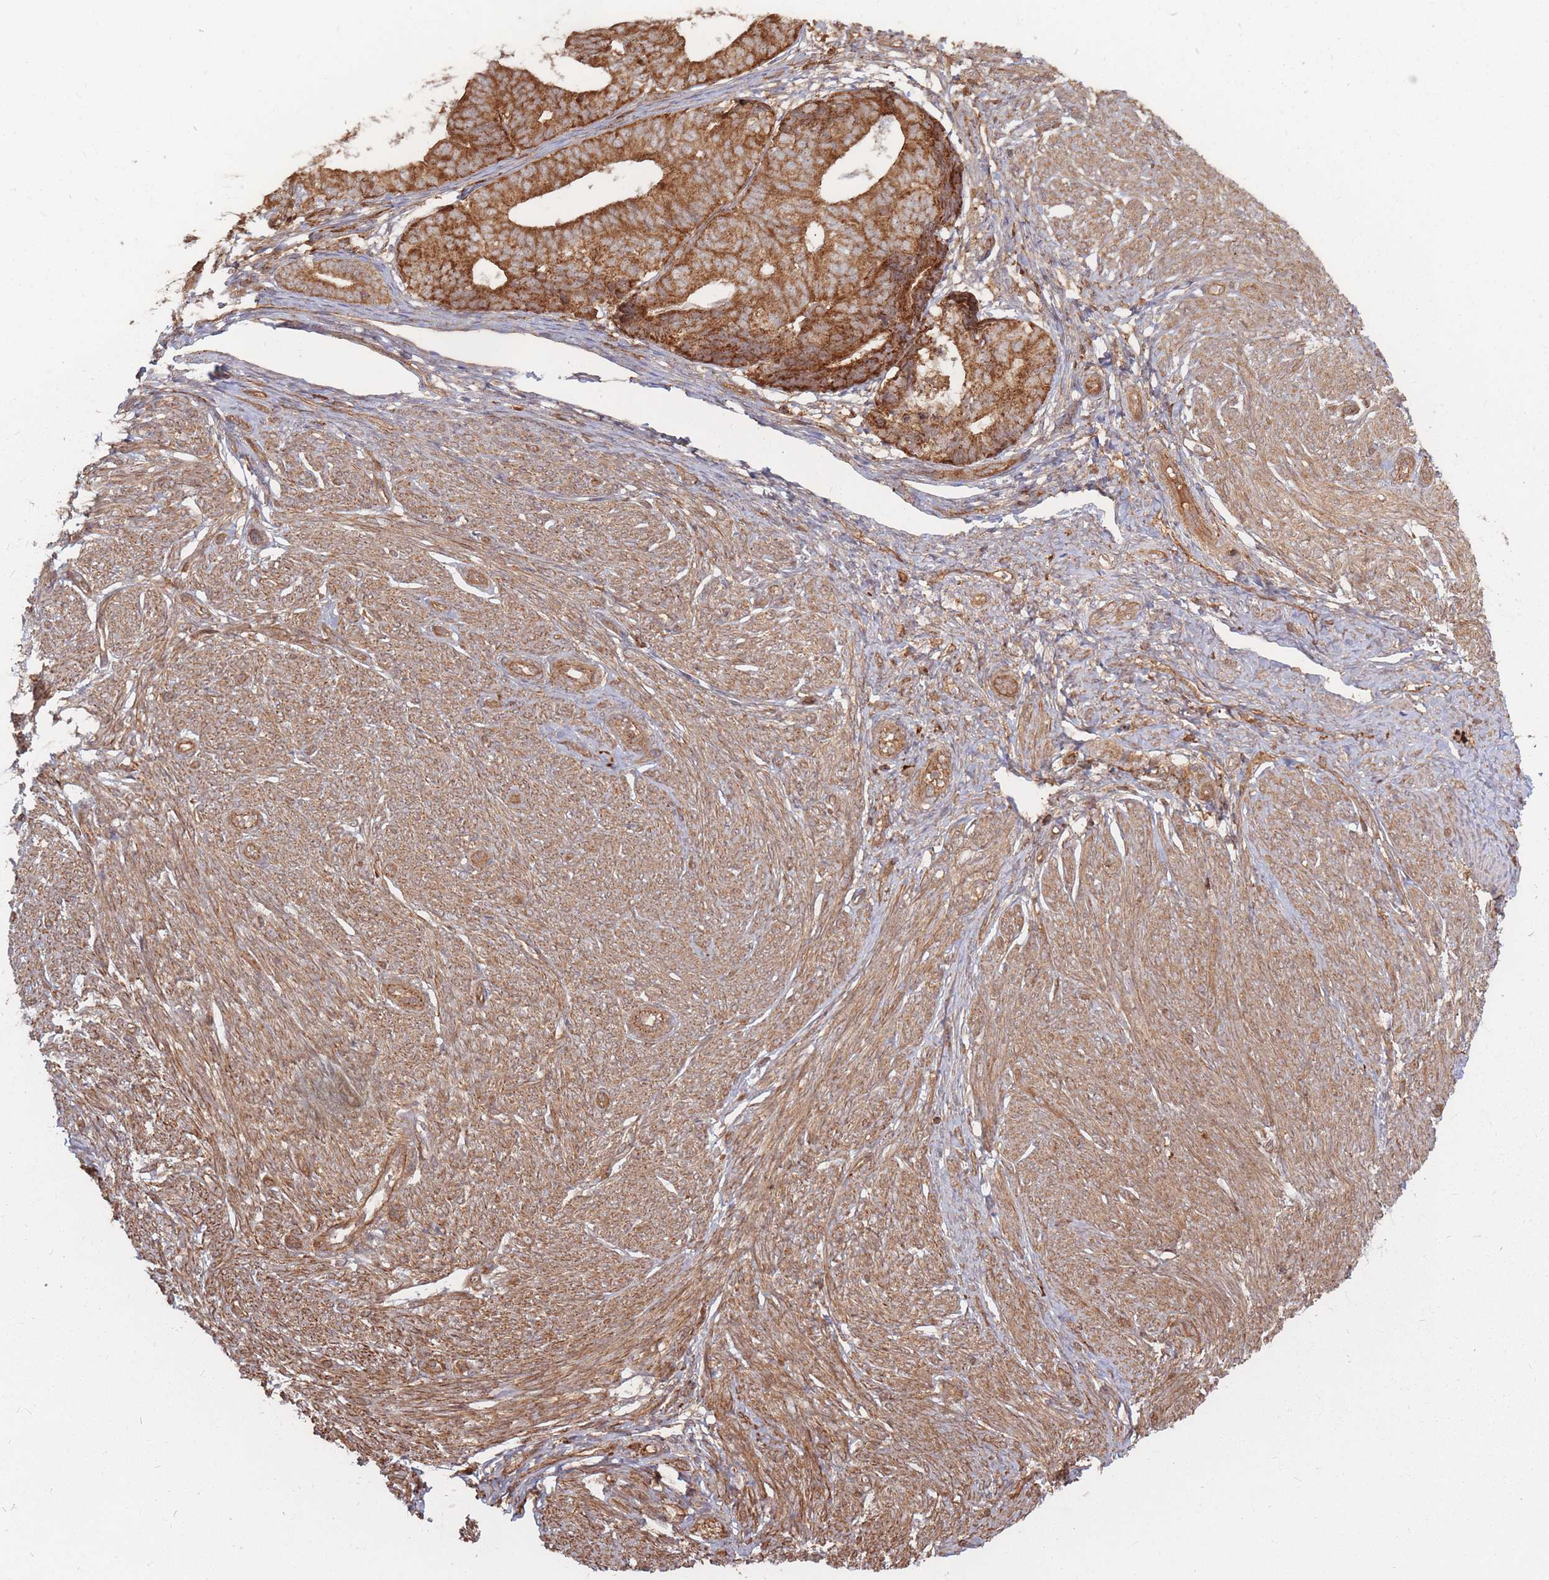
{"staining": {"intensity": "strong", "quantity": ">75%", "location": "cytoplasmic/membranous"}, "tissue": "endometrial cancer", "cell_type": "Tumor cells", "image_type": "cancer", "snomed": [{"axis": "morphology", "description": "Adenocarcinoma, NOS"}, {"axis": "topography", "description": "Endometrium"}], "caption": "This is a histology image of IHC staining of endometrial cancer, which shows strong expression in the cytoplasmic/membranous of tumor cells.", "gene": "RASSF2", "patient": {"sex": "female", "age": 87}}